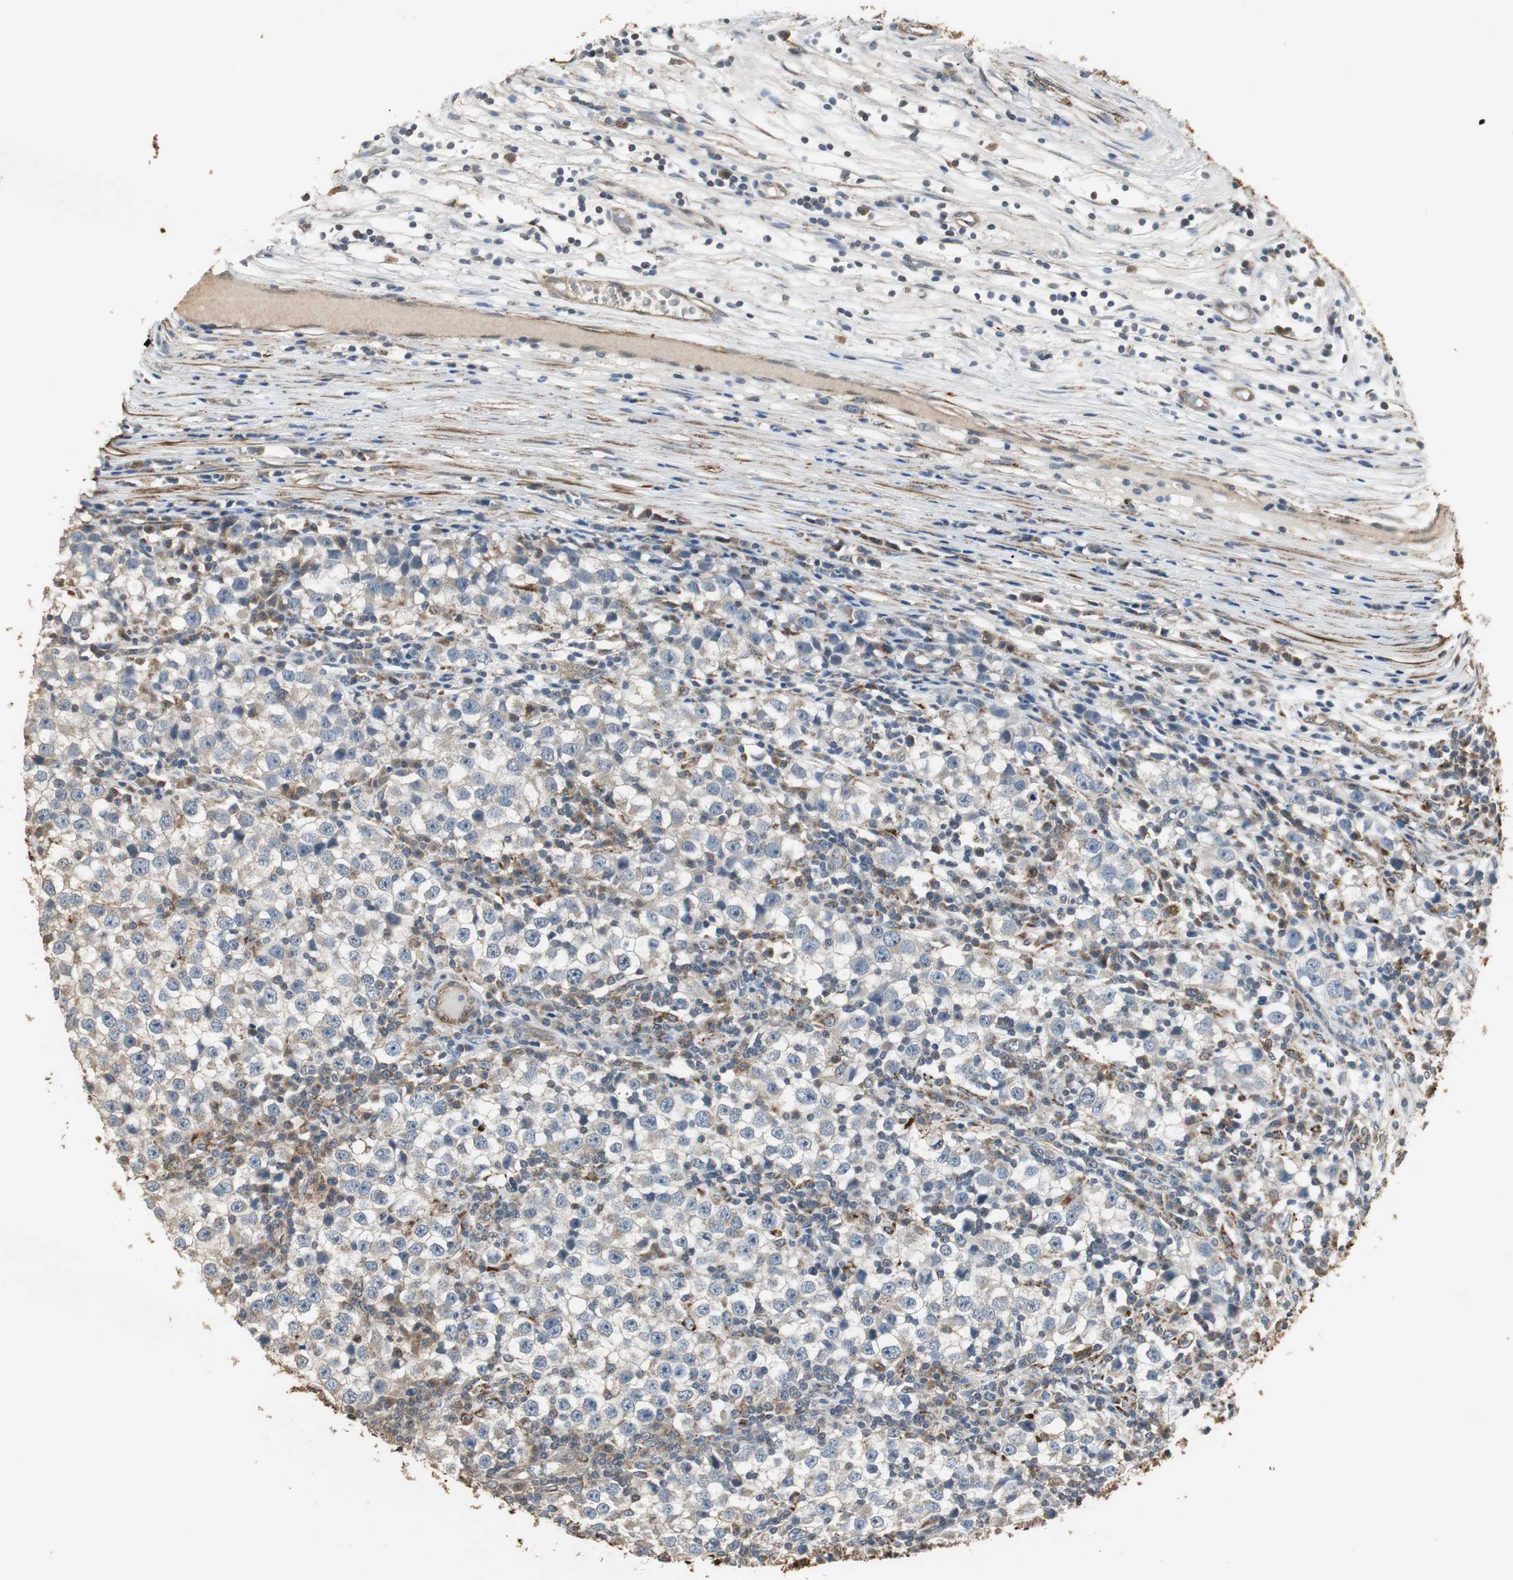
{"staining": {"intensity": "weak", "quantity": ">75%", "location": "cytoplasmic/membranous"}, "tissue": "testis cancer", "cell_type": "Tumor cells", "image_type": "cancer", "snomed": [{"axis": "morphology", "description": "Seminoma, NOS"}, {"axis": "topography", "description": "Testis"}], "caption": "A high-resolution micrograph shows immunohistochemistry staining of testis cancer (seminoma), which exhibits weak cytoplasmic/membranous positivity in about >75% of tumor cells.", "gene": "JTB", "patient": {"sex": "male", "age": 65}}